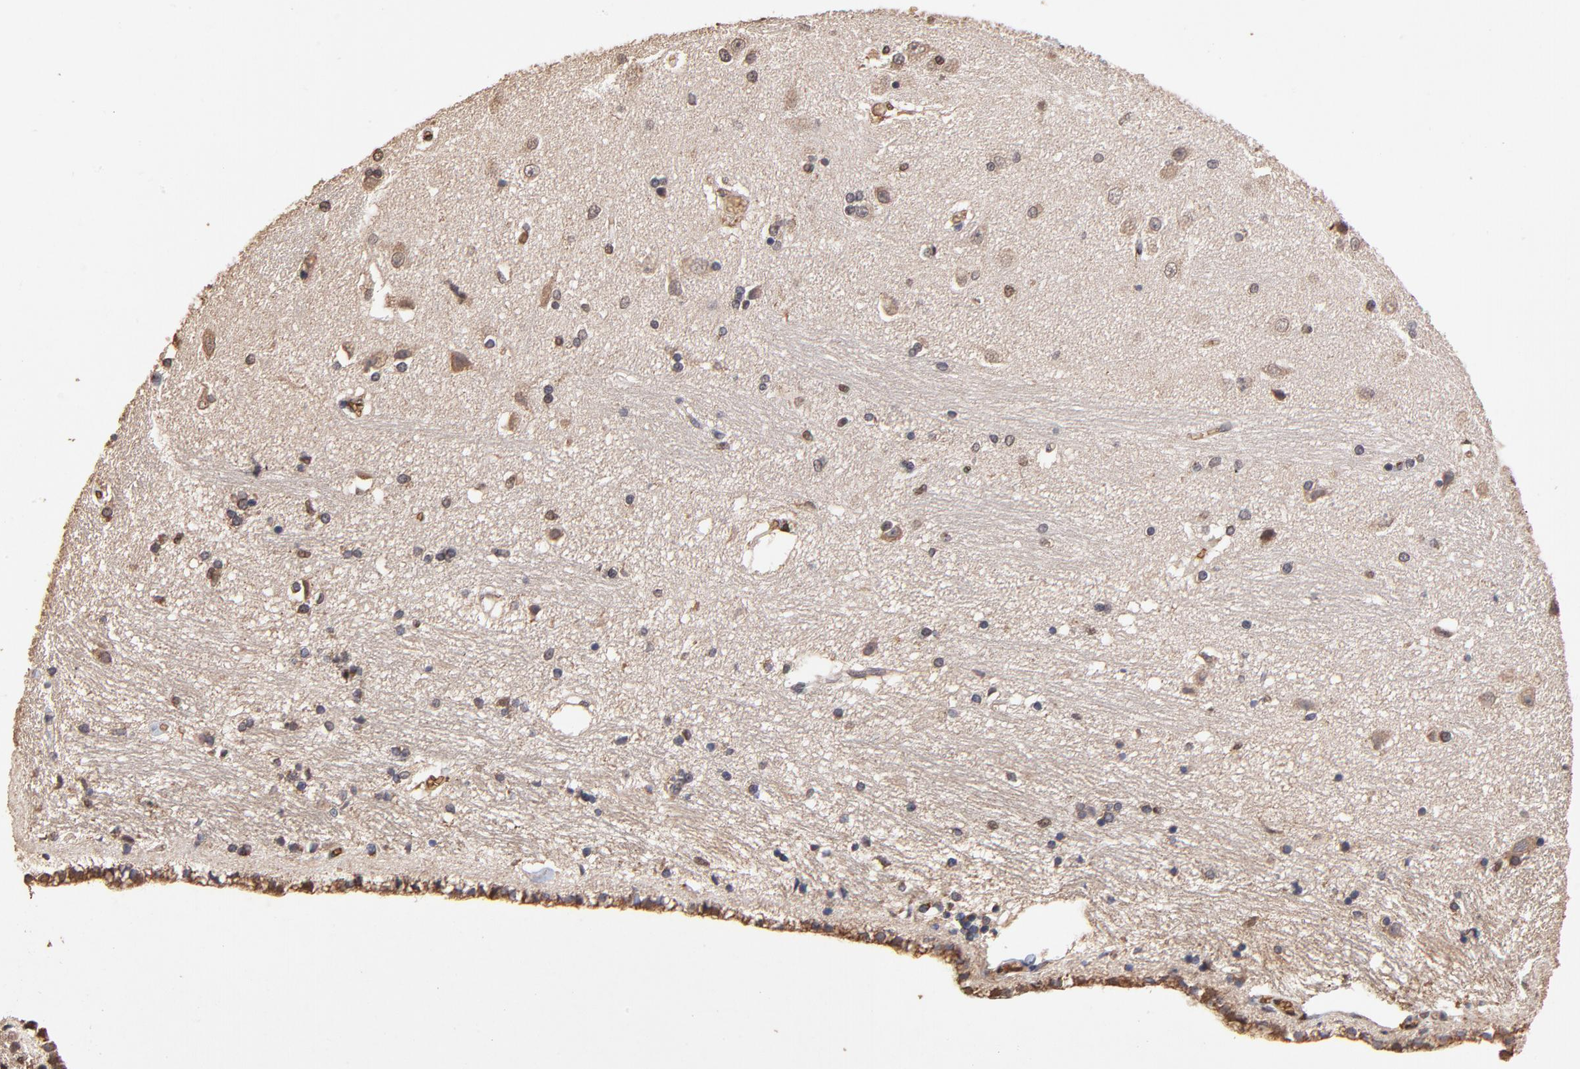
{"staining": {"intensity": "moderate", "quantity": "<25%", "location": "nuclear"}, "tissue": "hippocampus", "cell_type": "Glial cells", "image_type": "normal", "snomed": [{"axis": "morphology", "description": "Normal tissue, NOS"}, {"axis": "topography", "description": "Hippocampus"}], "caption": "Brown immunohistochemical staining in benign hippocampus displays moderate nuclear expression in about <25% of glial cells.", "gene": "CASP1", "patient": {"sex": "female", "age": 54}}